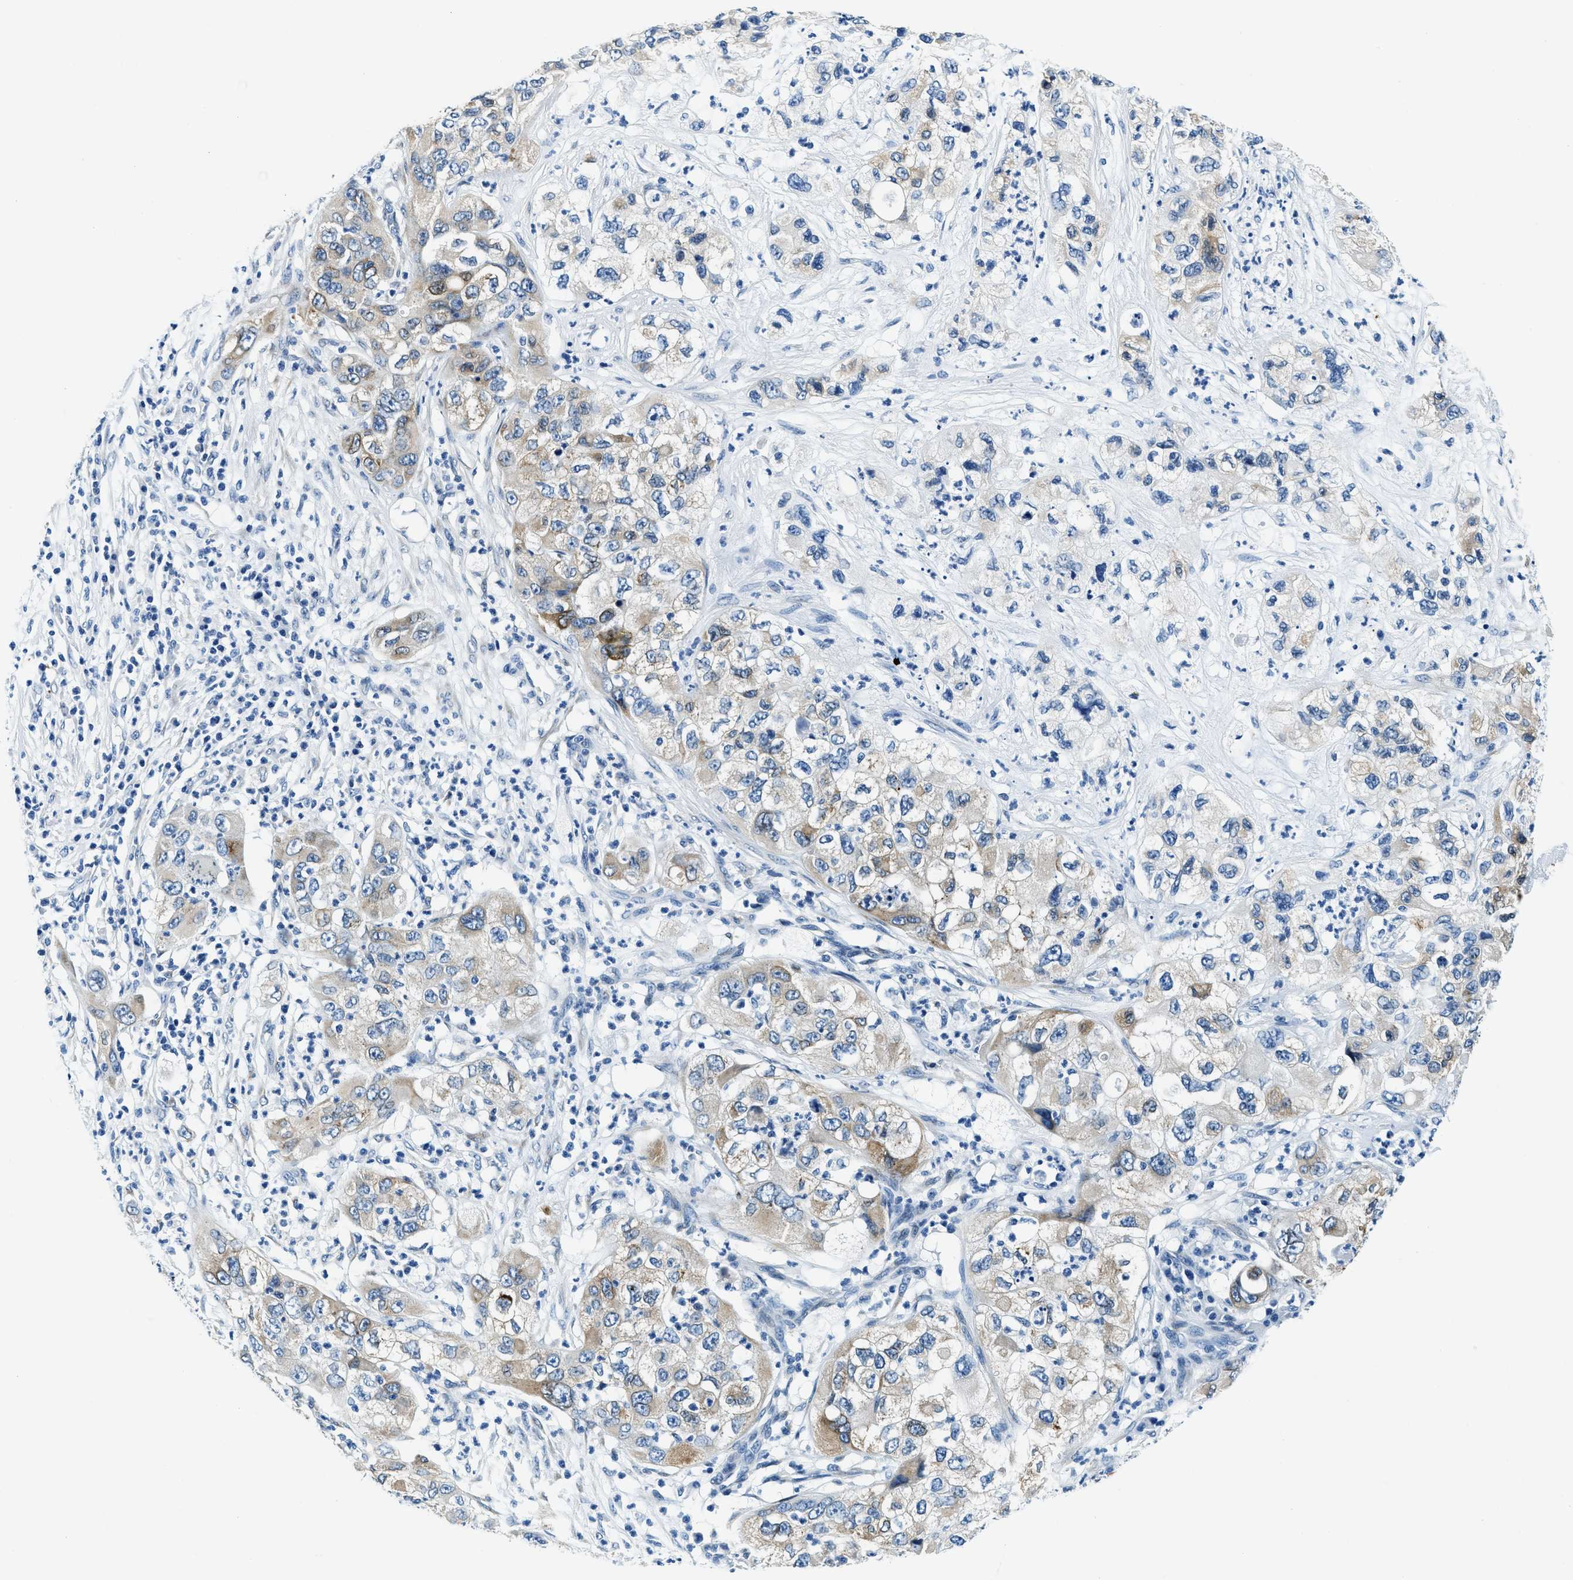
{"staining": {"intensity": "moderate", "quantity": "25%-75%", "location": "cytoplasmic/membranous"}, "tissue": "pancreatic cancer", "cell_type": "Tumor cells", "image_type": "cancer", "snomed": [{"axis": "morphology", "description": "Adenocarcinoma, NOS"}, {"axis": "topography", "description": "Pancreas"}], "caption": "Immunohistochemical staining of pancreatic cancer exhibits medium levels of moderate cytoplasmic/membranous positivity in approximately 25%-75% of tumor cells. The staining was performed using DAB, with brown indicating positive protein expression. Nuclei are stained blue with hematoxylin.", "gene": "UBAC2", "patient": {"sex": "female", "age": 78}}